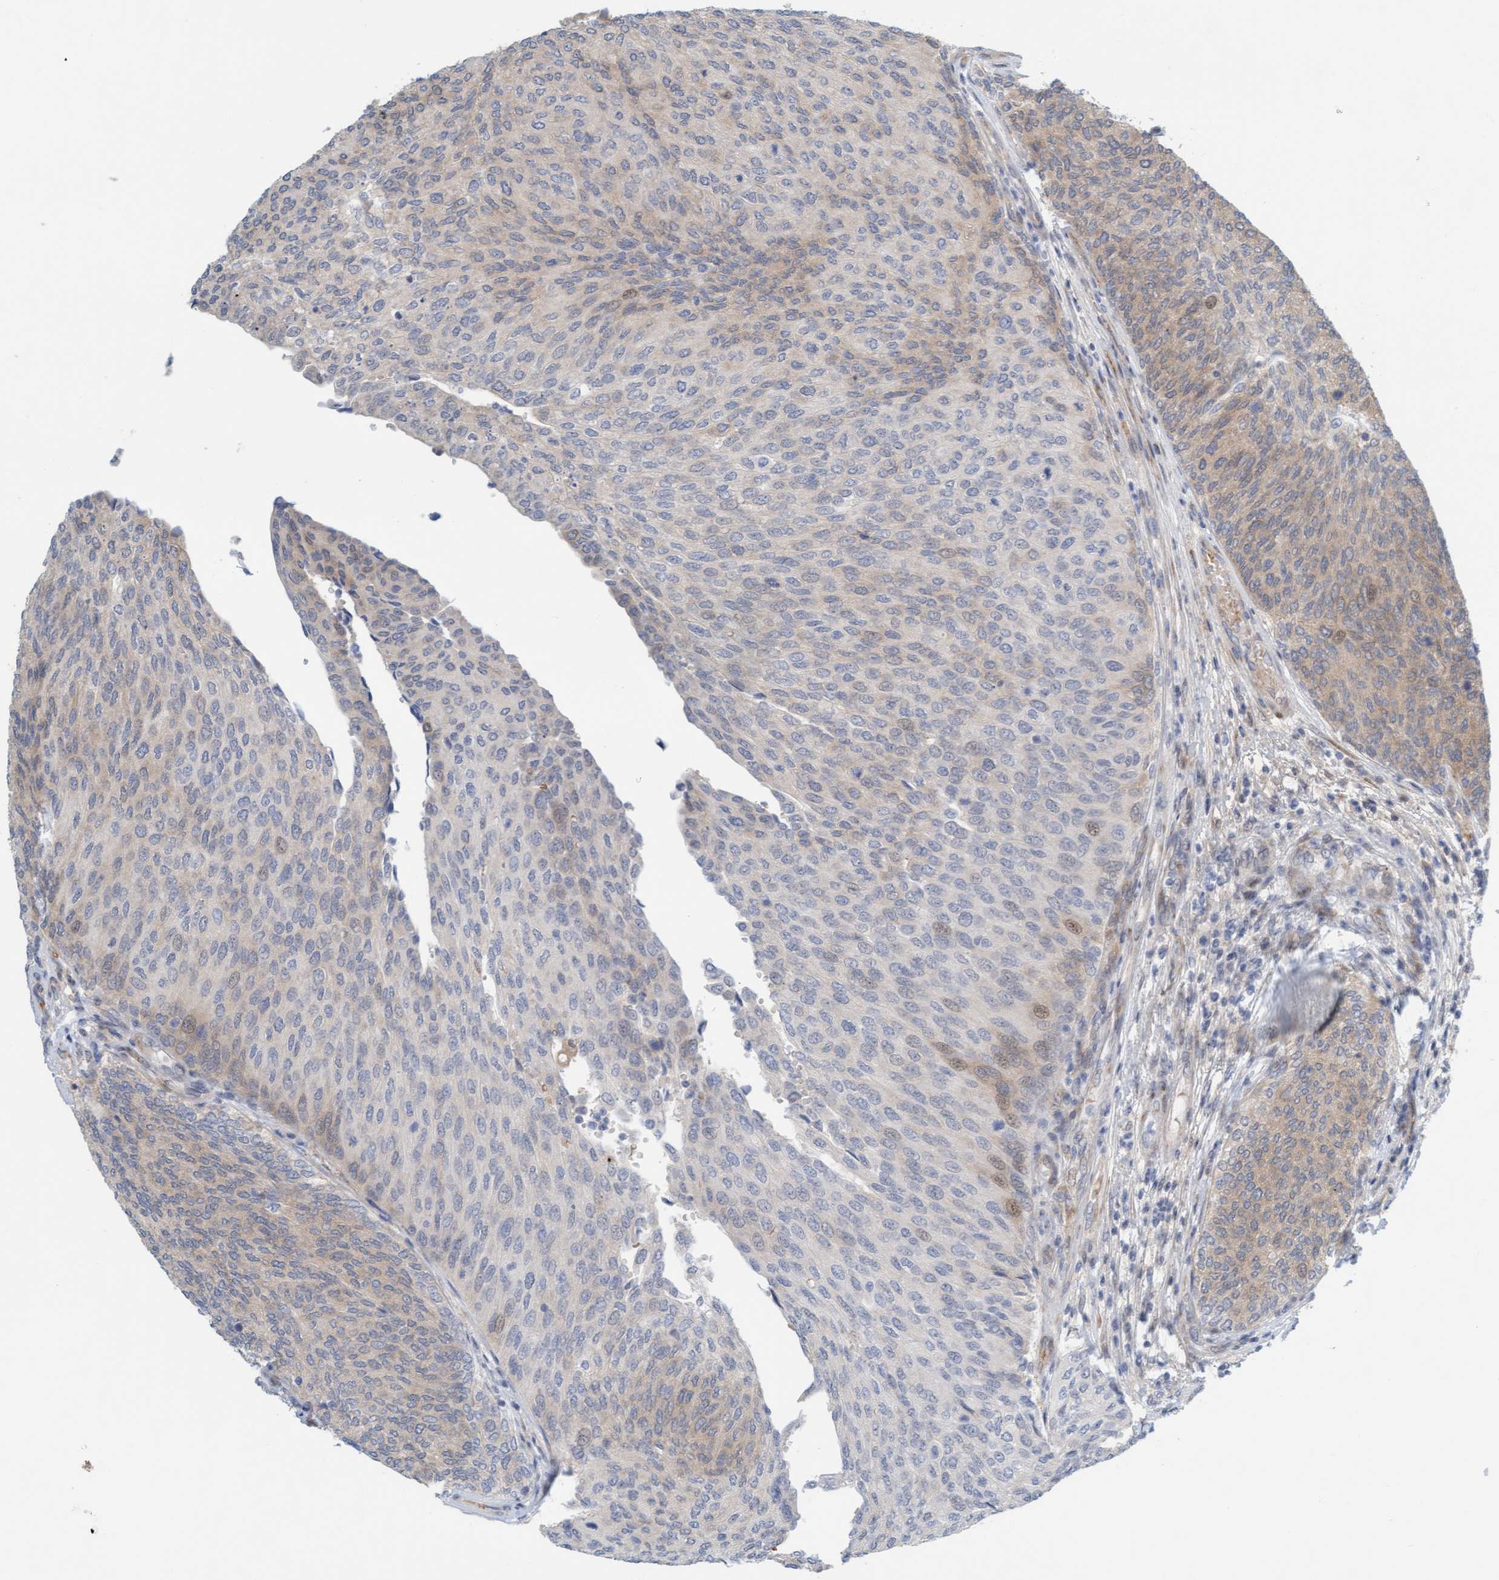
{"staining": {"intensity": "moderate", "quantity": "25%-75%", "location": "cytoplasmic/membranous,nuclear"}, "tissue": "urothelial cancer", "cell_type": "Tumor cells", "image_type": "cancer", "snomed": [{"axis": "morphology", "description": "Urothelial carcinoma, Low grade"}, {"axis": "topography", "description": "Urinary bladder"}], "caption": "Brown immunohistochemical staining in human urothelial carcinoma (low-grade) shows moderate cytoplasmic/membranous and nuclear positivity in about 25%-75% of tumor cells.", "gene": "EIF4EBP1", "patient": {"sex": "female", "age": 79}}